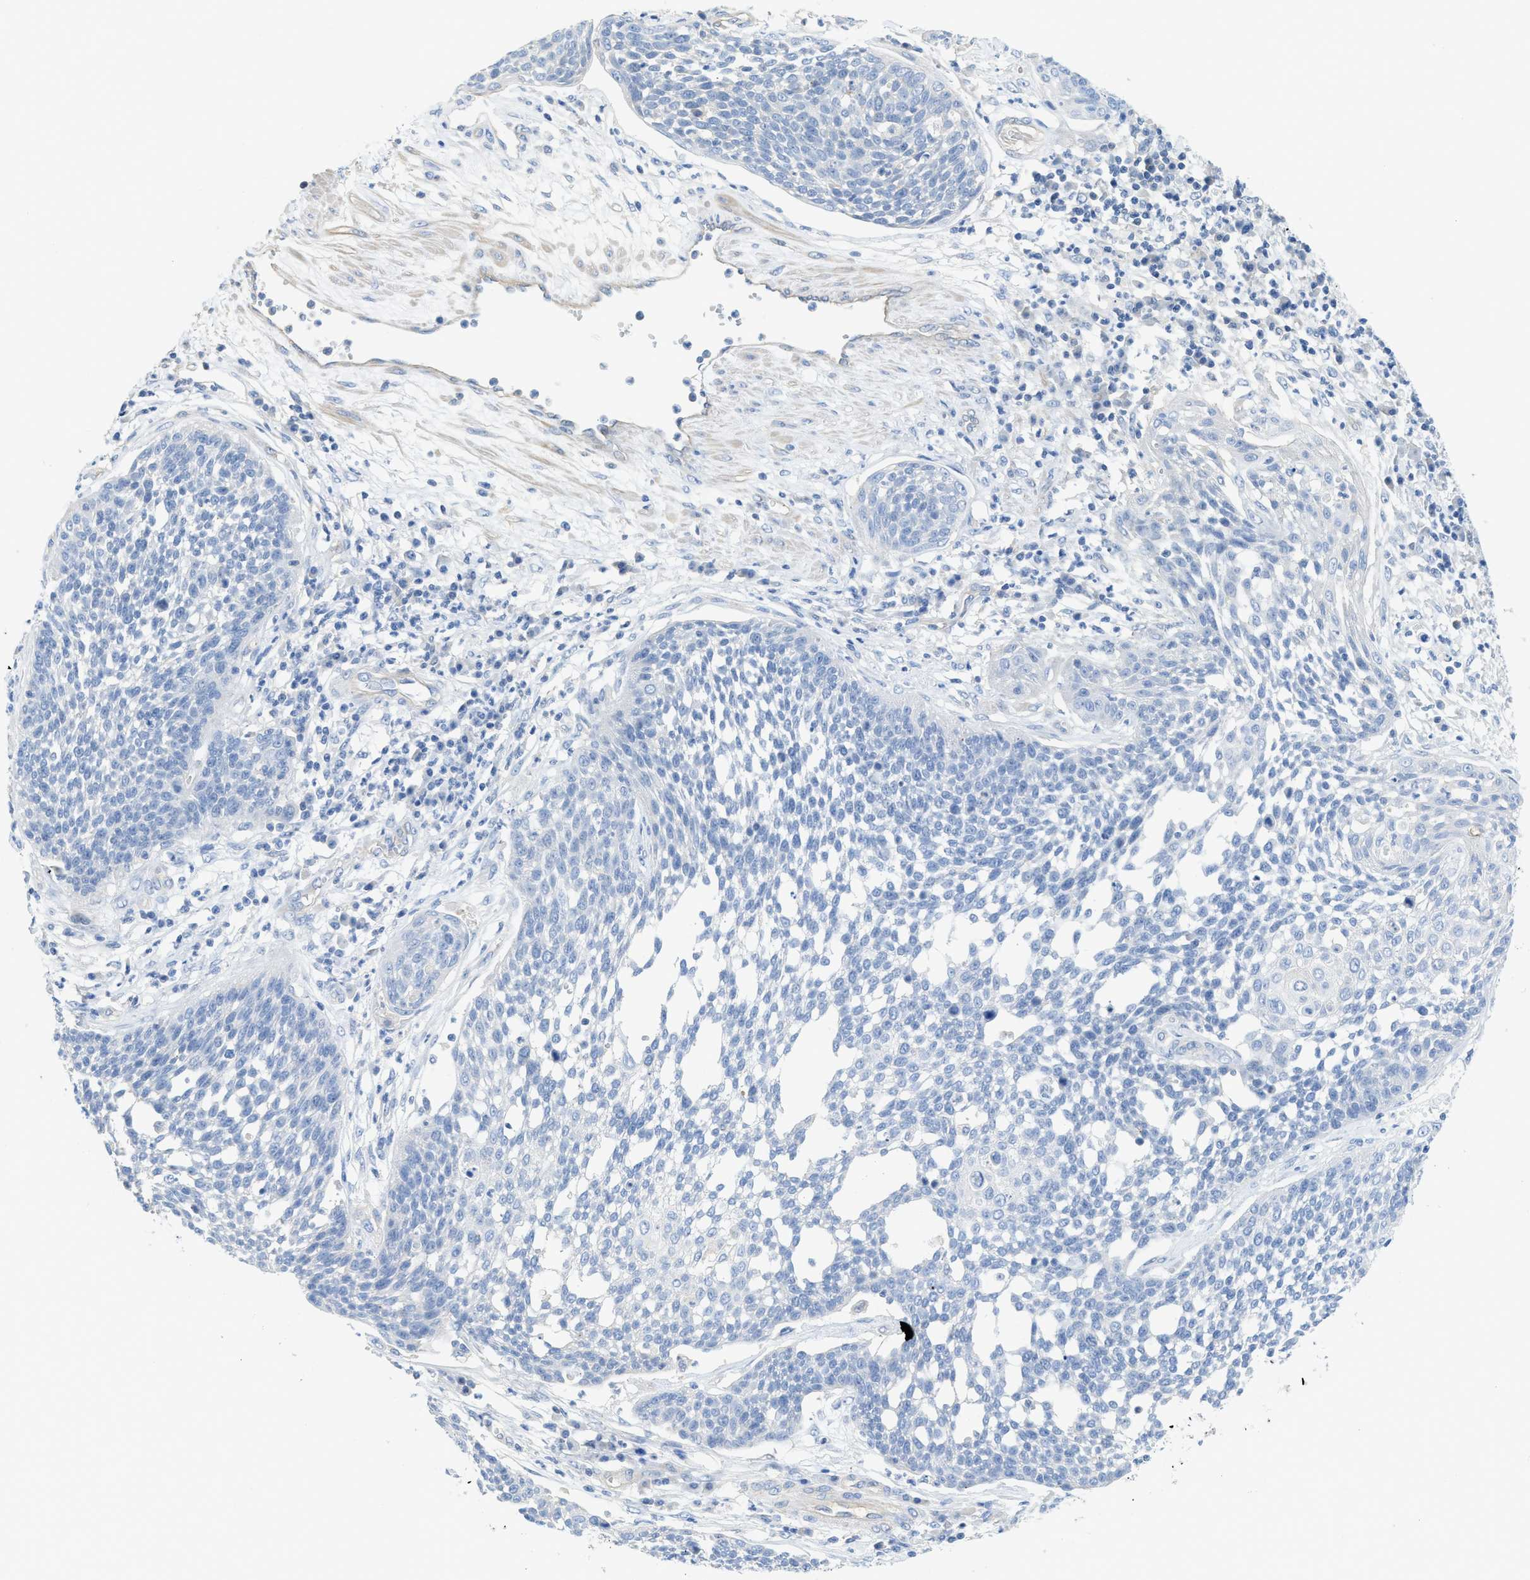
{"staining": {"intensity": "negative", "quantity": "none", "location": "none"}, "tissue": "cervical cancer", "cell_type": "Tumor cells", "image_type": "cancer", "snomed": [{"axis": "morphology", "description": "Squamous cell carcinoma, NOS"}, {"axis": "topography", "description": "Cervix"}], "caption": "Cervical cancer stained for a protein using IHC exhibits no staining tumor cells.", "gene": "MYL3", "patient": {"sex": "female", "age": 34}}